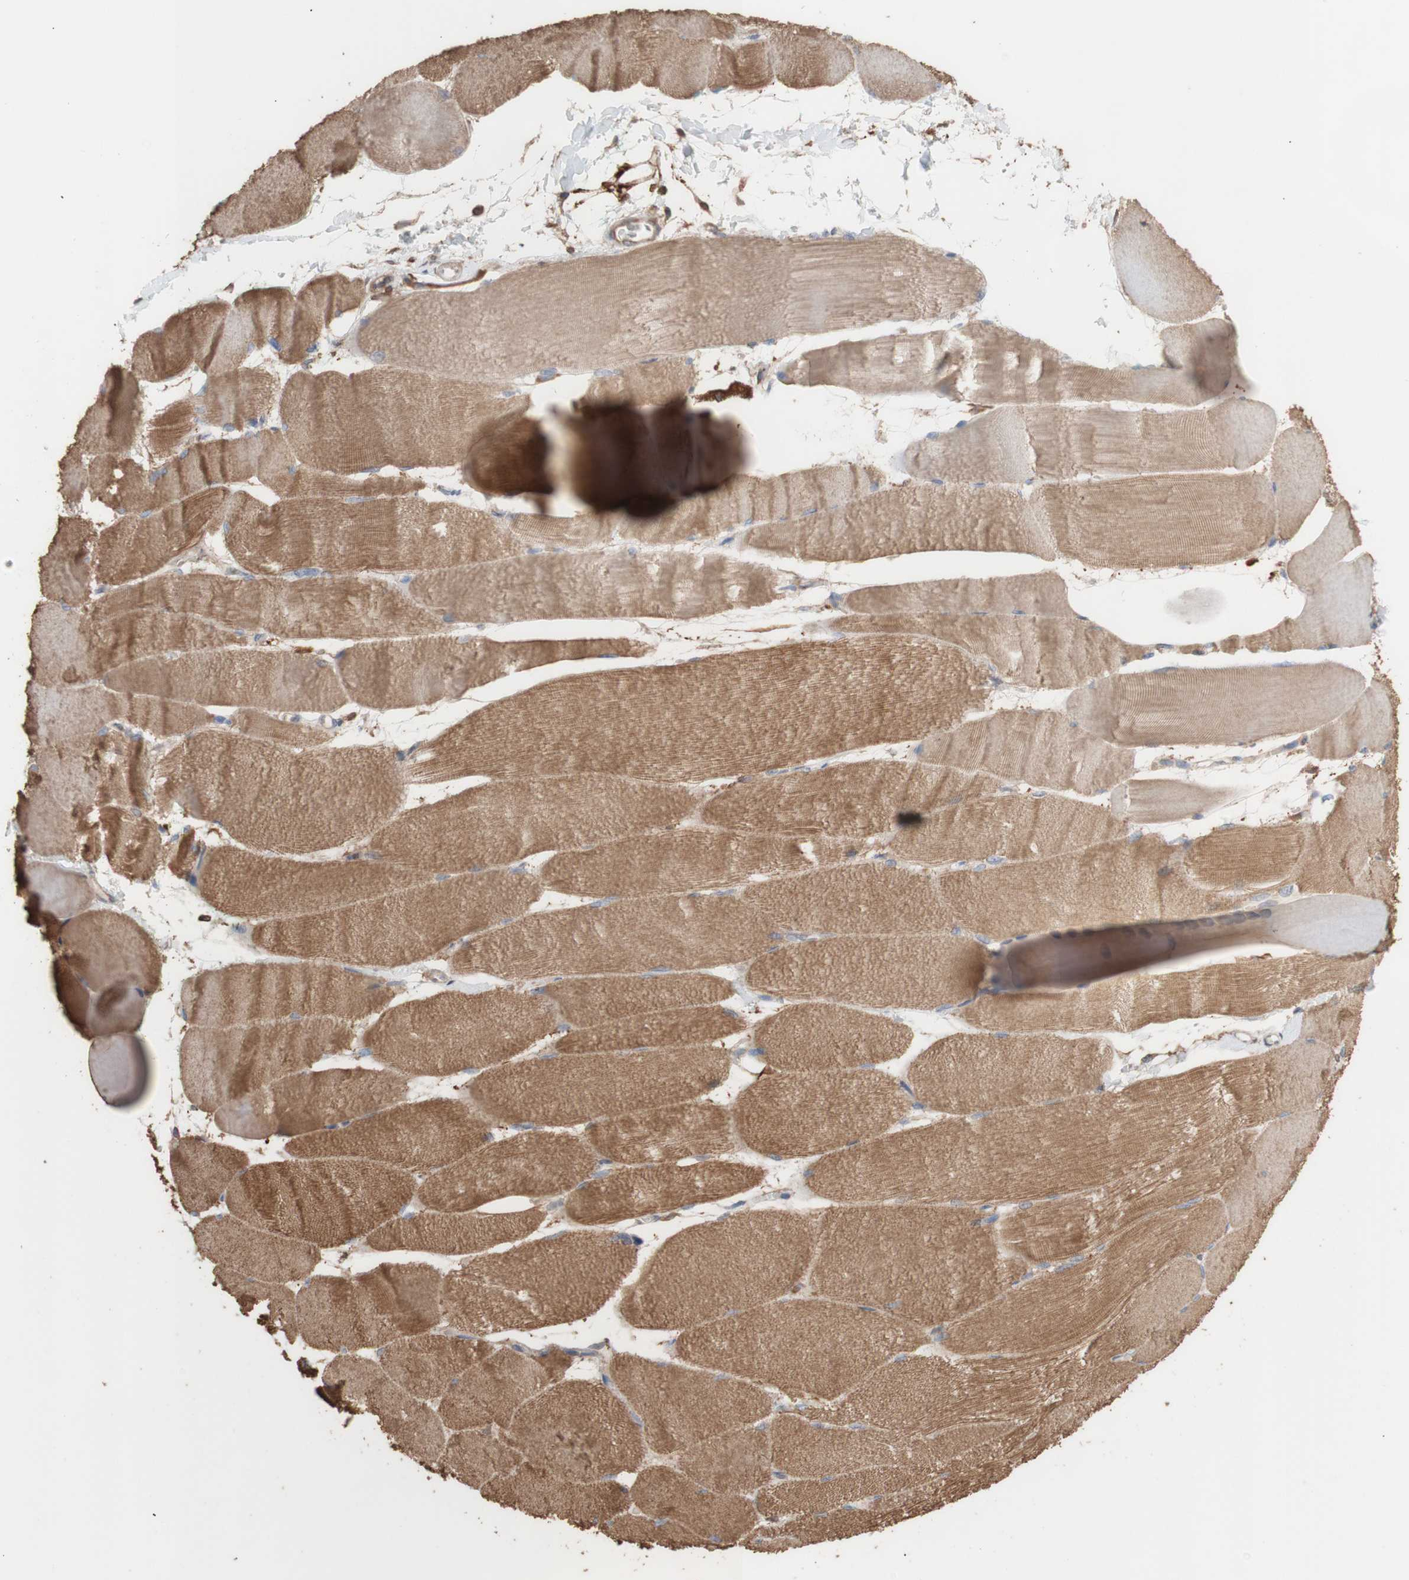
{"staining": {"intensity": "moderate", "quantity": ">75%", "location": "cytoplasmic/membranous"}, "tissue": "skeletal muscle", "cell_type": "Myocytes", "image_type": "normal", "snomed": [{"axis": "morphology", "description": "Normal tissue, NOS"}, {"axis": "morphology", "description": "Squamous cell carcinoma, NOS"}, {"axis": "topography", "description": "Skeletal muscle"}], "caption": "A high-resolution image shows immunohistochemistry (IHC) staining of normal skeletal muscle, which displays moderate cytoplasmic/membranous positivity in about >75% of myocytes.", "gene": "ALDH9A1", "patient": {"sex": "male", "age": 51}}